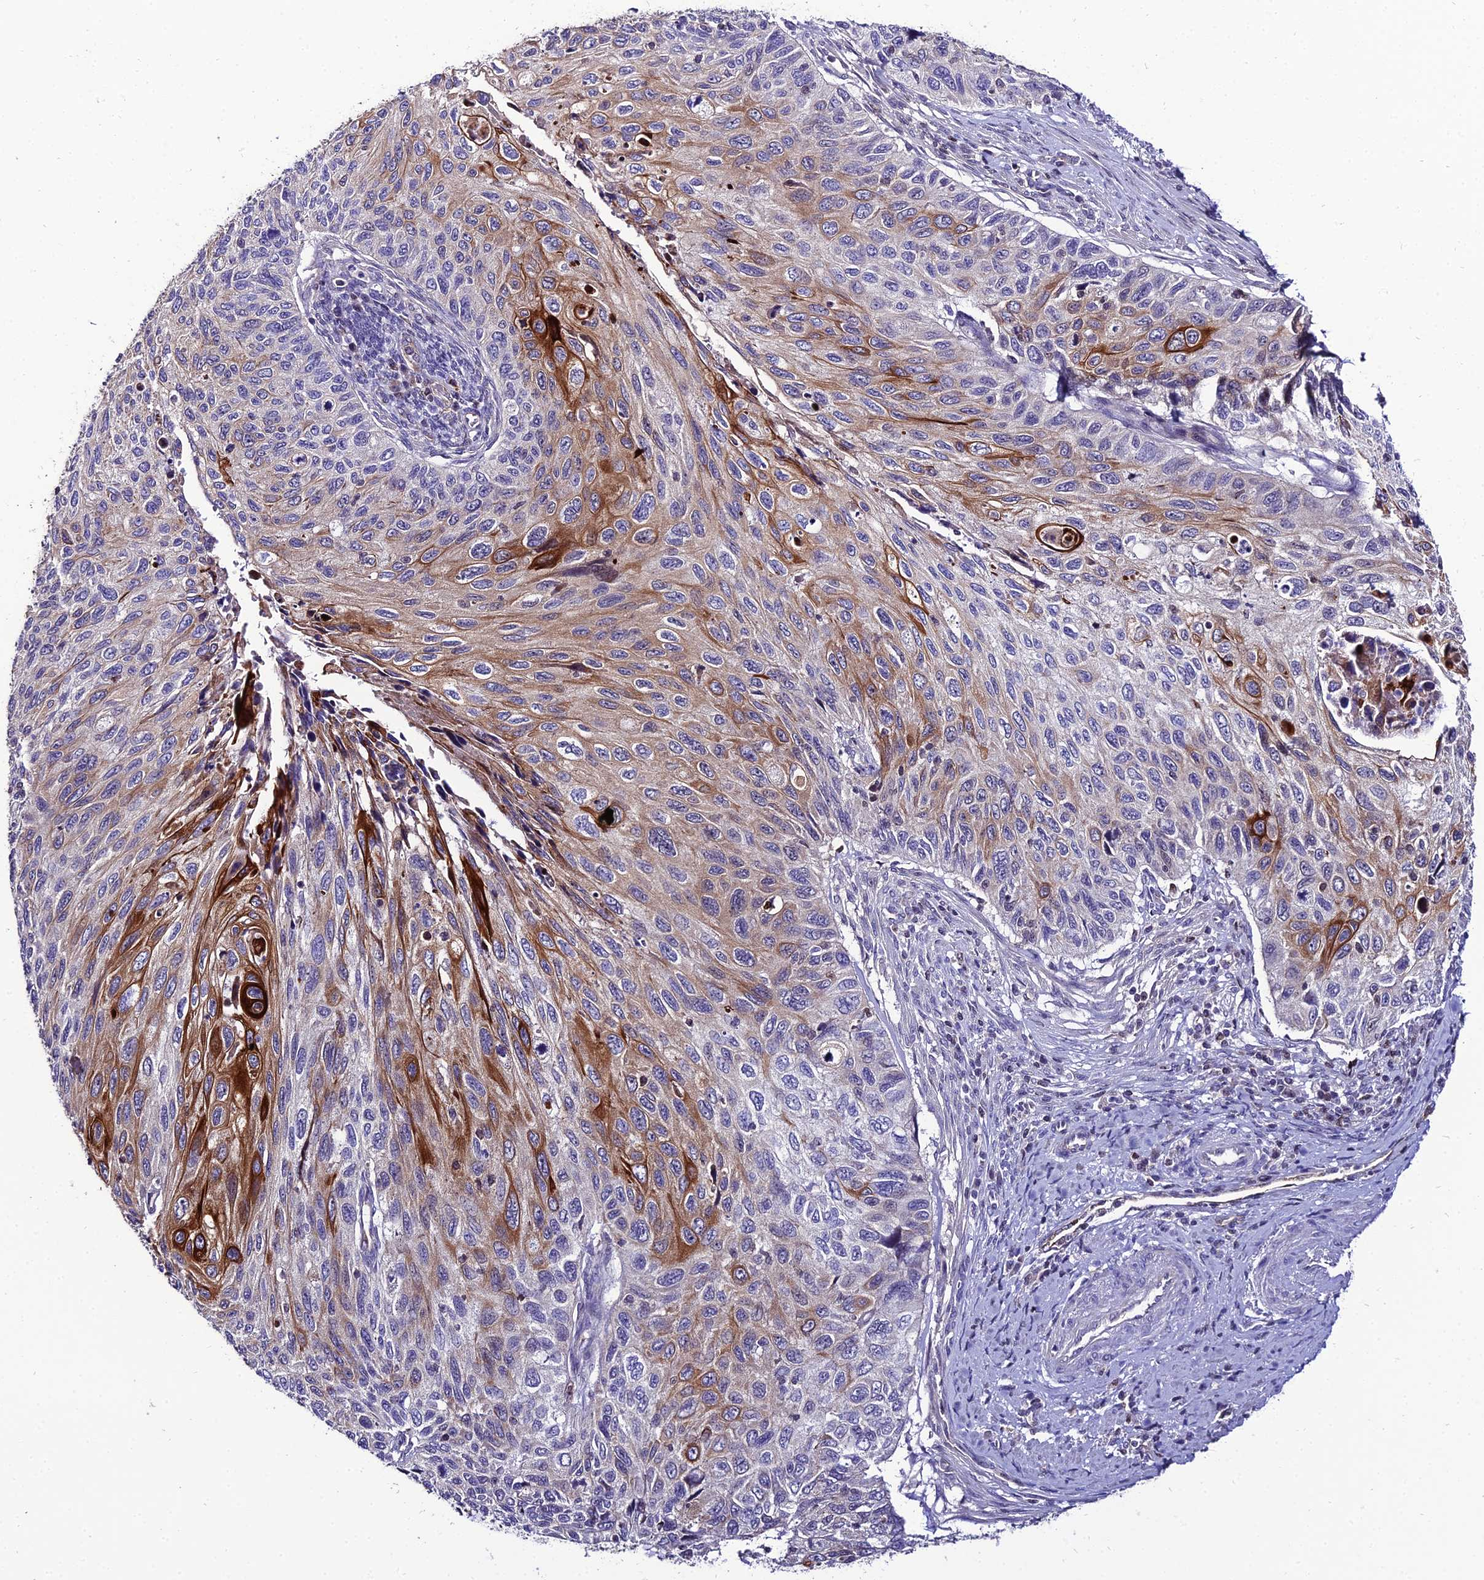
{"staining": {"intensity": "strong", "quantity": "<25%", "location": "cytoplasmic/membranous"}, "tissue": "cervical cancer", "cell_type": "Tumor cells", "image_type": "cancer", "snomed": [{"axis": "morphology", "description": "Squamous cell carcinoma, NOS"}, {"axis": "topography", "description": "Cervix"}], "caption": "About <25% of tumor cells in cervical squamous cell carcinoma exhibit strong cytoplasmic/membranous protein staining as visualized by brown immunohistochemical staining.", "gene": "SHQ1", "patient": {"sex": "female", "age": 70}}